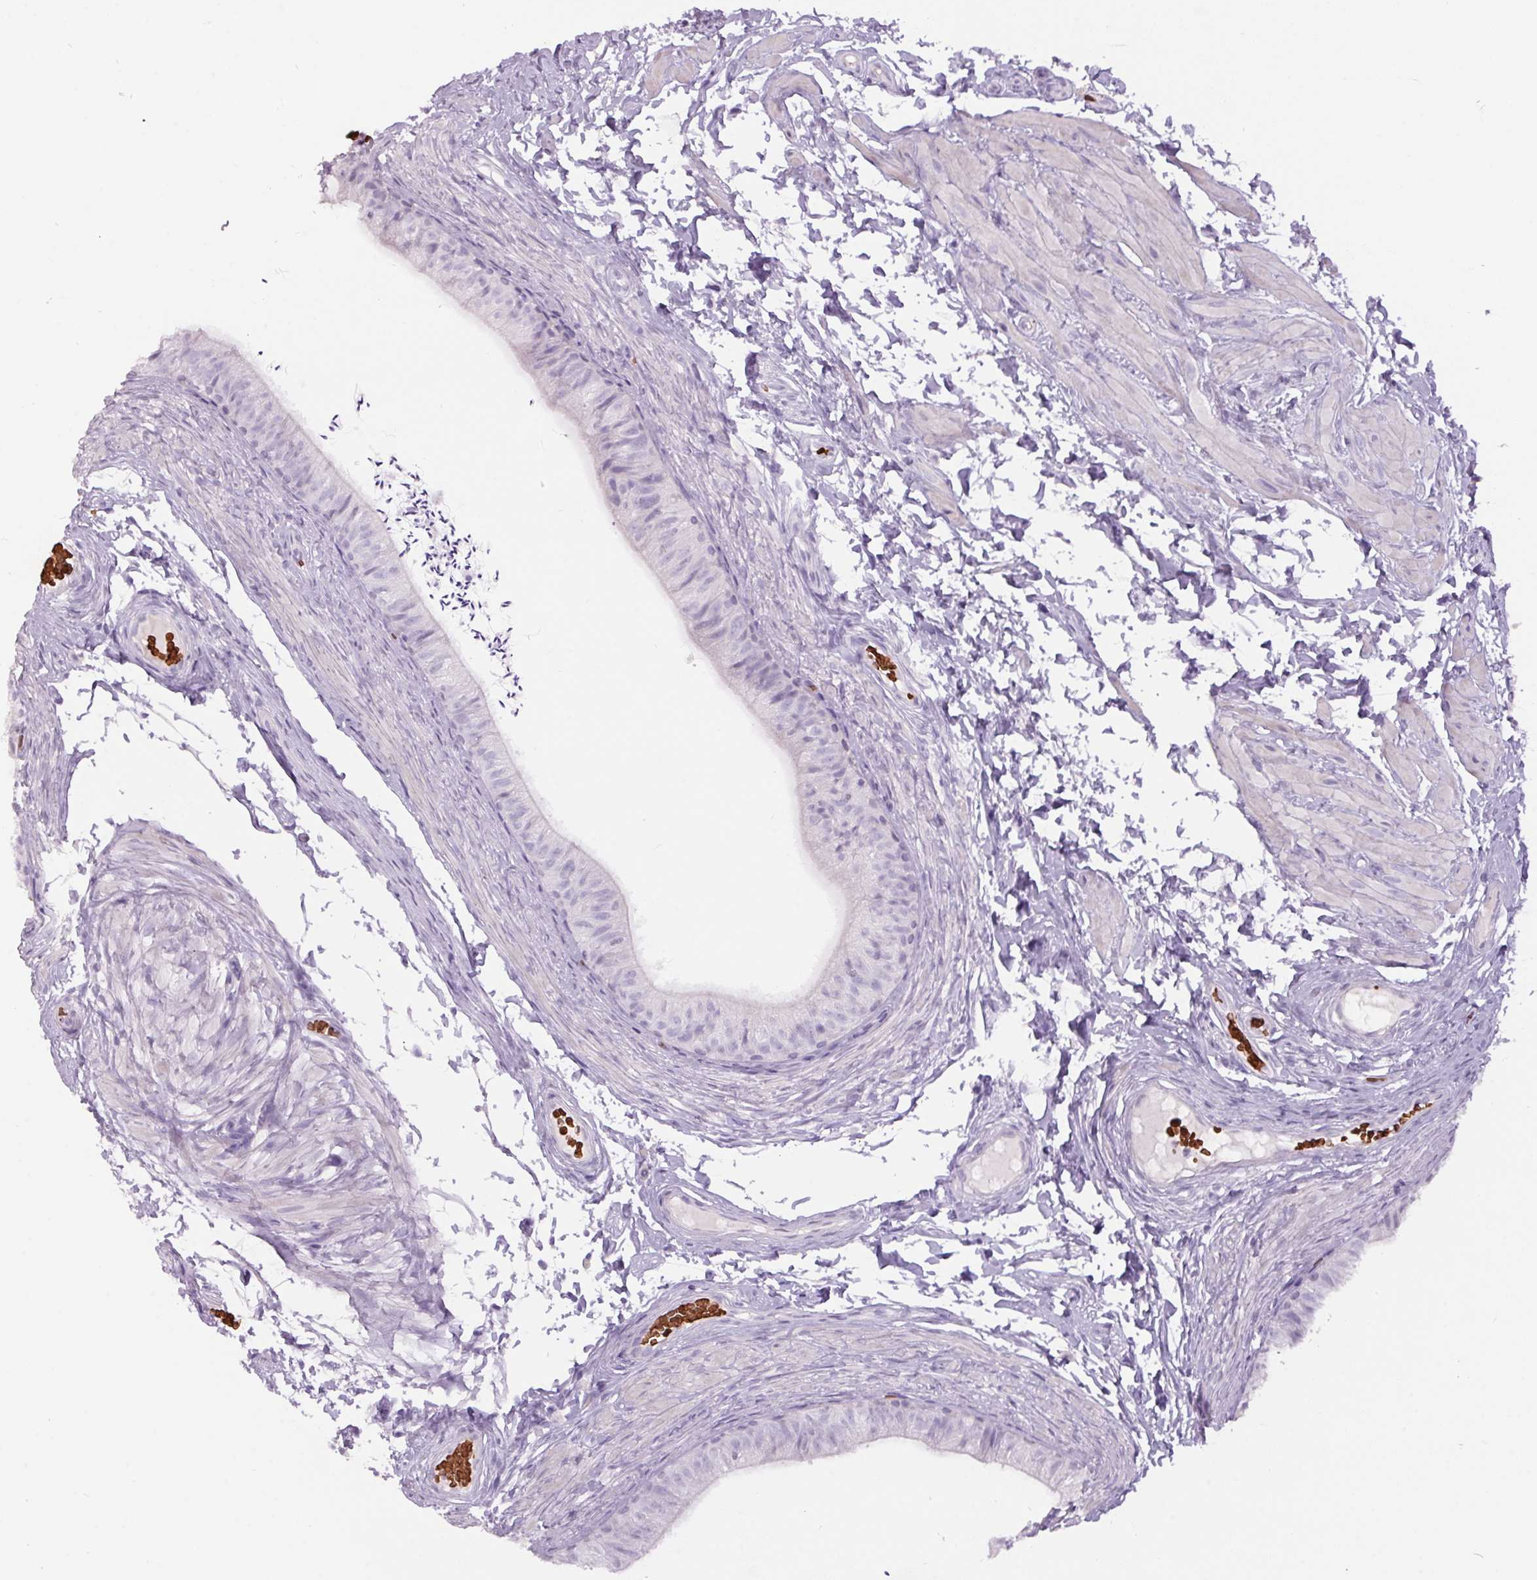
{"staining": {"intensity": "negative", "quantity": "none", "location": "none"}, "tissue": "epididymis", "cell_type": "Glandular cells", "image_type": "normal", "snomed": [{"axis": "morphology", "description": "Normal tissue, NOS"}, {"axis": "topography", "description": "Epididymis, spermatic cord, NOS"}, {"axis": "topography", "description": "Epididymis"}, {"axis": "topography", "description": "Peripheral nerve tissue"}], "caption": "IHC micrograph of normal epididymis: human epididymis stained with DAB demonstrates no significant protein staining in glandular cells. (Brightfield microscopy of DAB immunohistochemistry (IHC) at high magnification).", "gene": "HBQ1", "patient": {"sex": "male", "age": 29}}